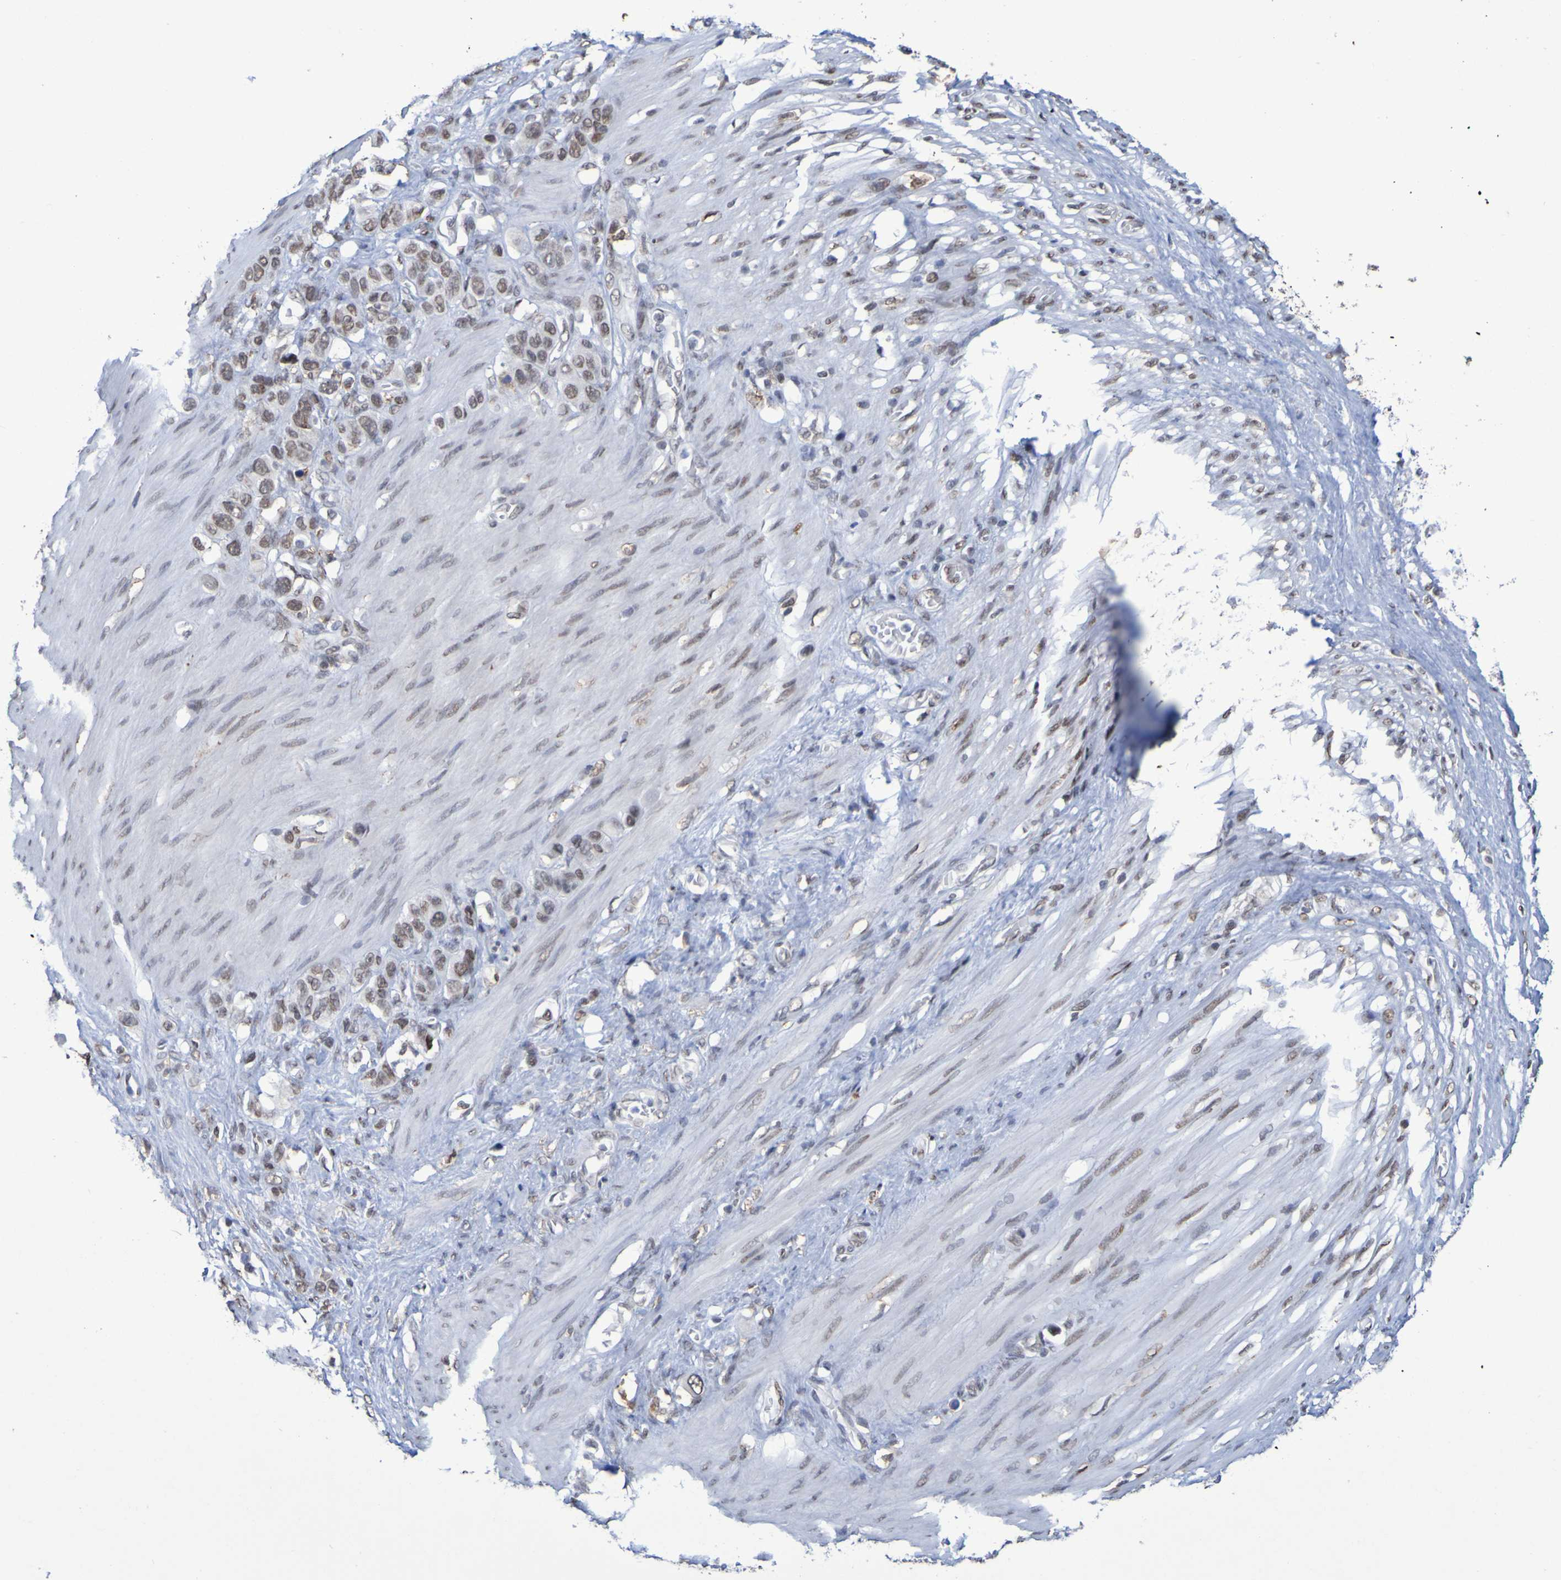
{"staining": {"intensity": "moderate", "quantity": ">75%", "location": "nuclear"}, "tissue": "stomach cancer", "cell_type": "Tumor cells", "image_type": "cancer", "snomed": [{"axis": "morphology", "description": "Adenocarcinoma, NOS"}, {"axis": "morphology", "description": "Adenocarcinoma, High grade"}, {"axis": "topography", "description": "Stomach, upper"}, {"axis": "topography", "description": "Stomach, lower"}], "caption": "IHC (DAB) staining of stomach cancer reveals moderate nuclear protein expression in about >75% of tumor cells. The staining was performed using DAB to visualize the protein expression in brown, while the nuclei were stained in blue with hematoxylin (Magnification: 20x).", "gene": "MRTFB", "patient": {"sex": "female", "age": 65}}